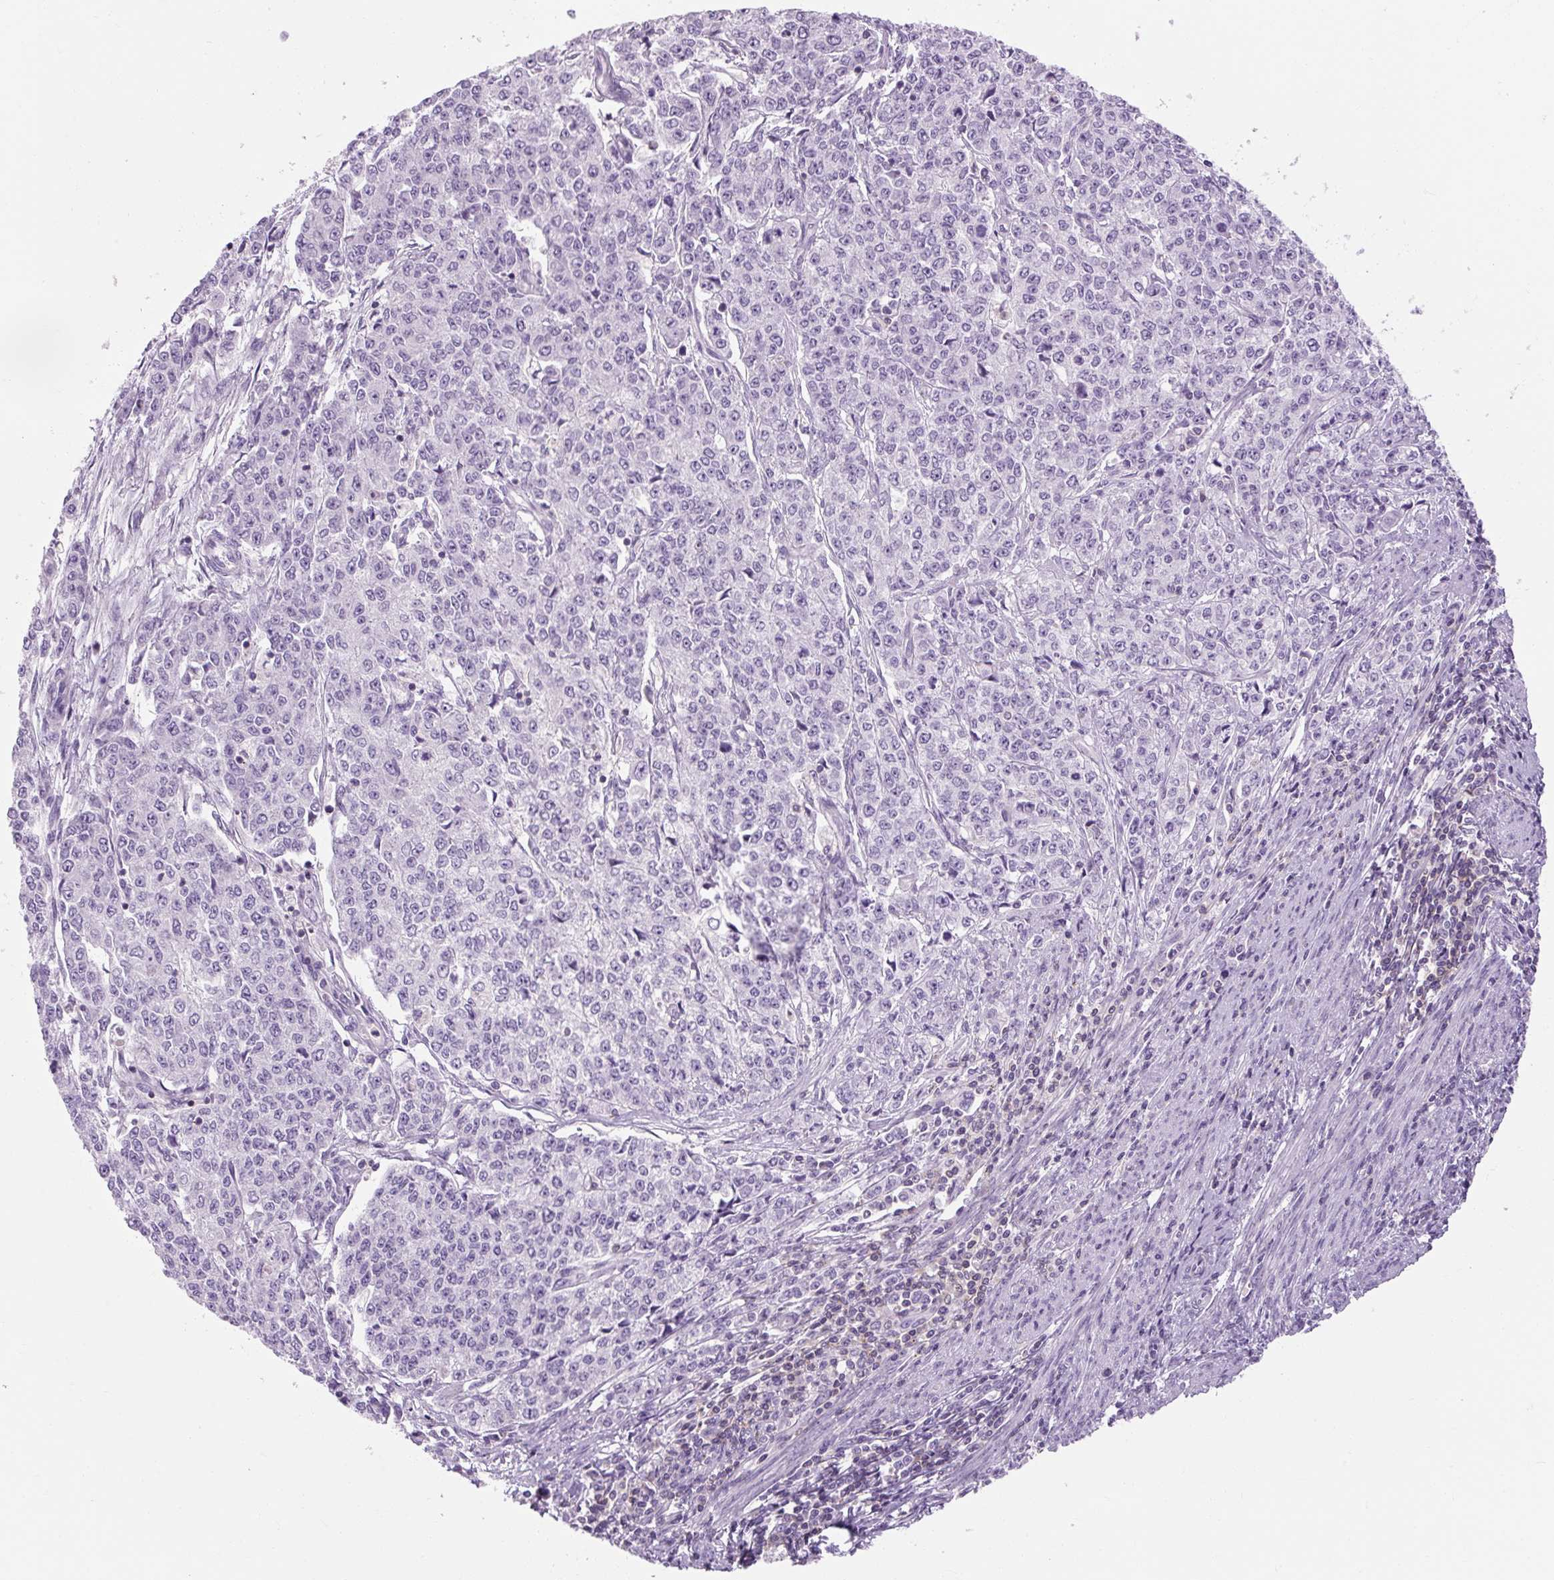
{"staining": {"intensity": "negative", "quantity": "none", "location": "none"}, "tissue": "endometrial cancer", "cell_type": "Tumor cells", "image_type": "cancer", "snomed": [{"axis": "morphology", "description": "Adenocarcinoma, NOS"}, {"axis": "topography", "description": "Endometrium"}], "caption": "Endometrial cancer stained for a protein using immunohistochemistry exhibits no staining tumor cells.", "gene": "TIGD2", "patient": {"sex": "female", "age": 50}}